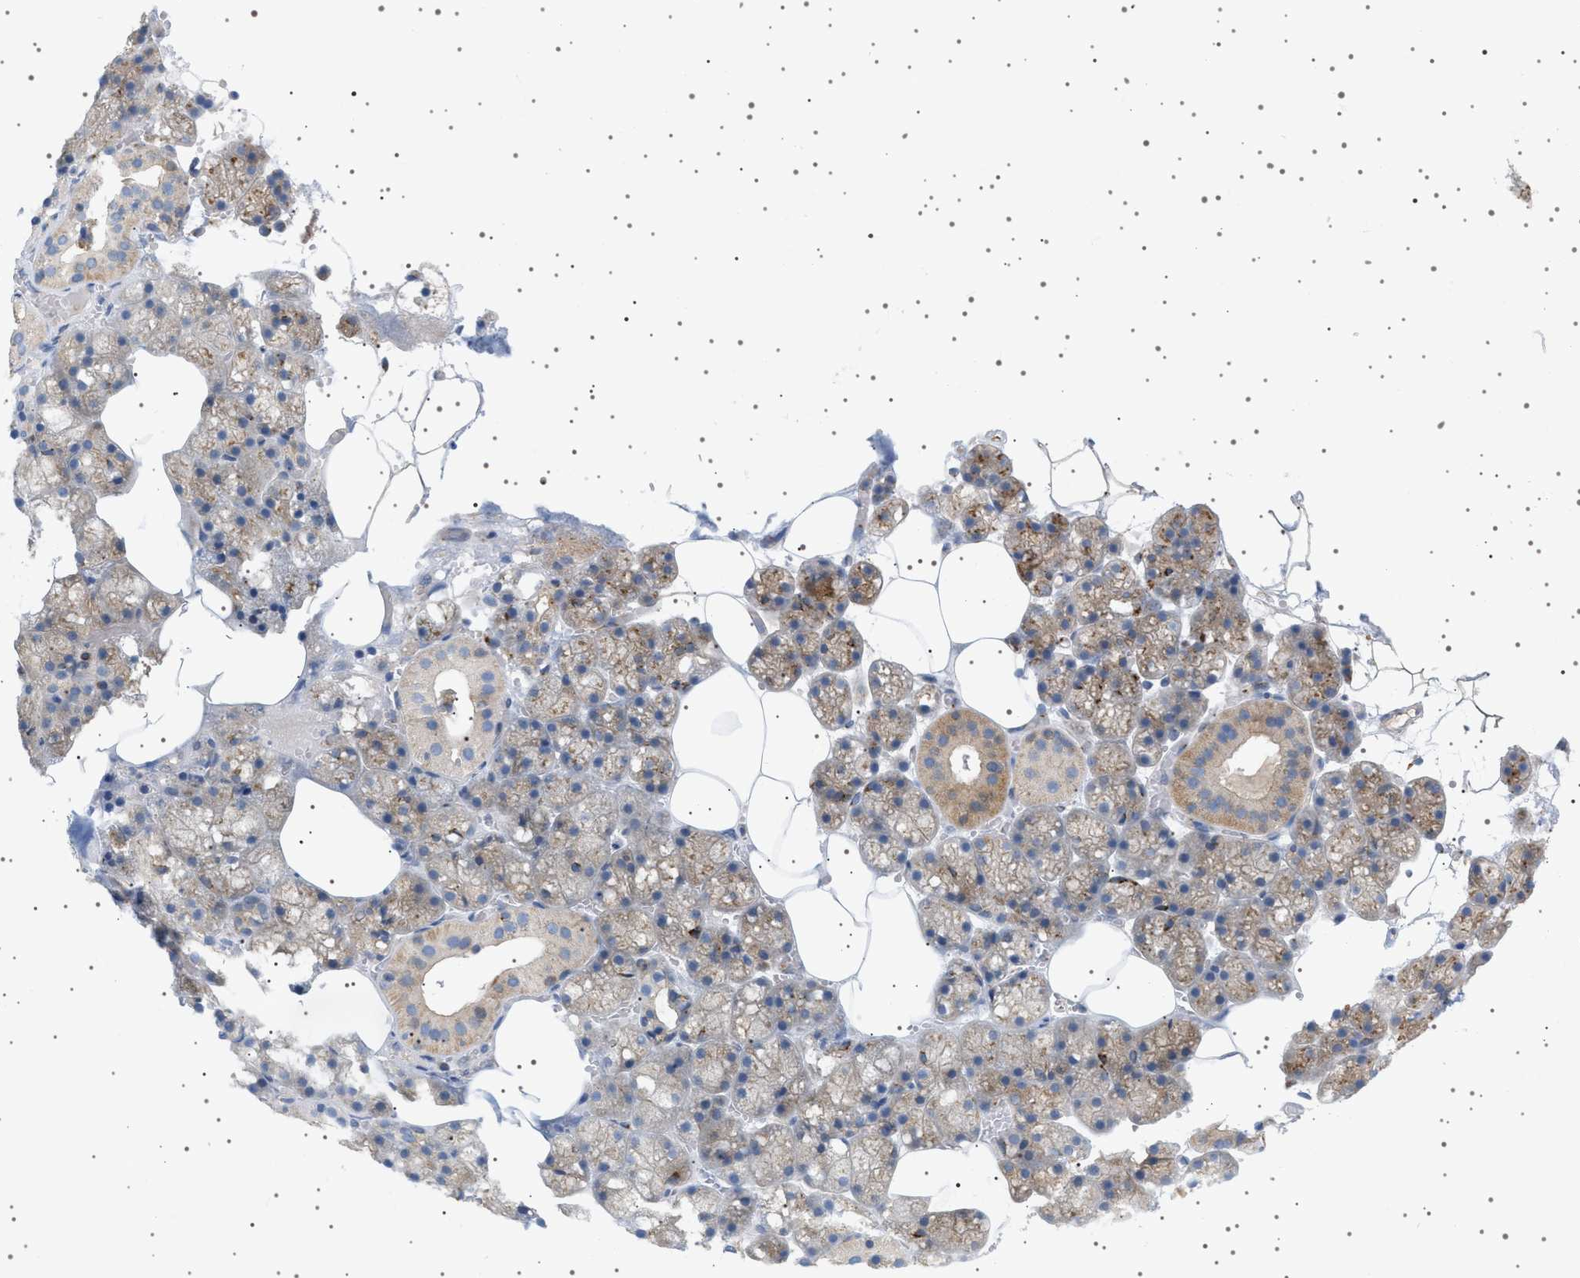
{"staining": {"intensity": "moderate", "quantity": "25%-75%", "location": "cytoplasmic/membranous"}, "tissue": "salivary gland", "cell_type": "Glandular cells", "image_type": "normal", "snomed": [{"axis": "morphology", "description": "Normal tissue, NOS"}, {"axis": "topography", "description": "Salivary gland"}], "caption": "DAB (3,3'-diaminobenzidine) immunohistochemical staining of unremarkable salivary gland exhibits moderate cytoplasmic/membranous protein expression in approximately 25%-75% of glandular cells. The staining was performed using DAB to visualize the protein expression in brown, while the nuclei were stained in blue with hematoxylin (Magnification: 20x).", "gene": "ADCY10", "patient": {"sex": "male", "age": 62}}